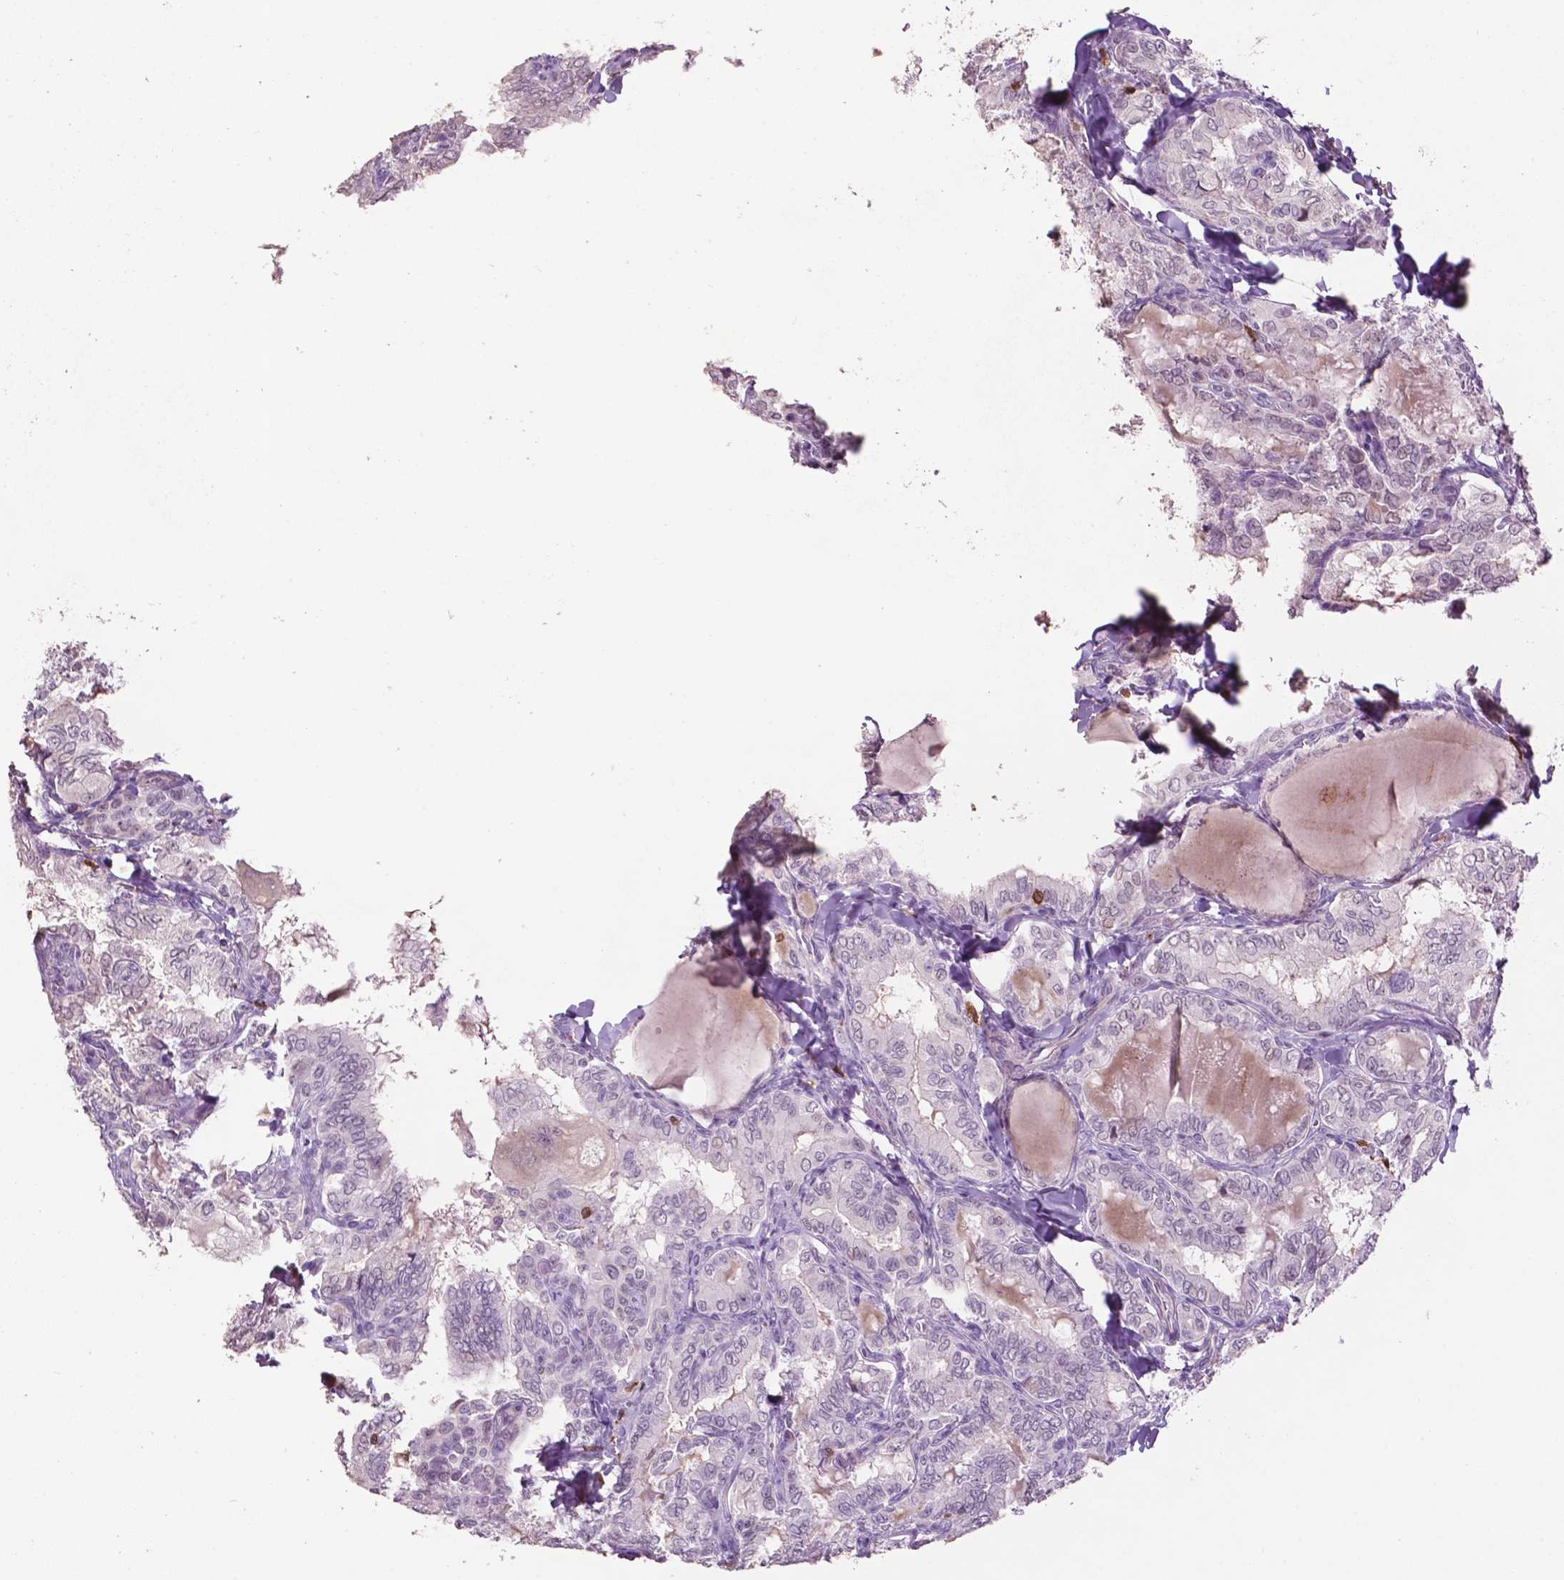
{"staining": {"intensity": "negative", "quantity": "none", "location": "none"}, "tissue": "thyroid cancer", "cell_type": "Tumor cells", "image_type": "cancer", "snomed": [{"axis": "morphology", "description": "Papillary adenocarcinoma, NOS"}, {"axis": "topography", "description": "Thyroid gland"}], "caption": "Immunohistochemistry (IHC) histopathology image of human thyroid papillary adenocarcinoma stained for a protein (brown), which exhibits no positivity in tumor cells.", "gene": "TBC1D10C", "patient": {"sex": "female", "age": 75}}